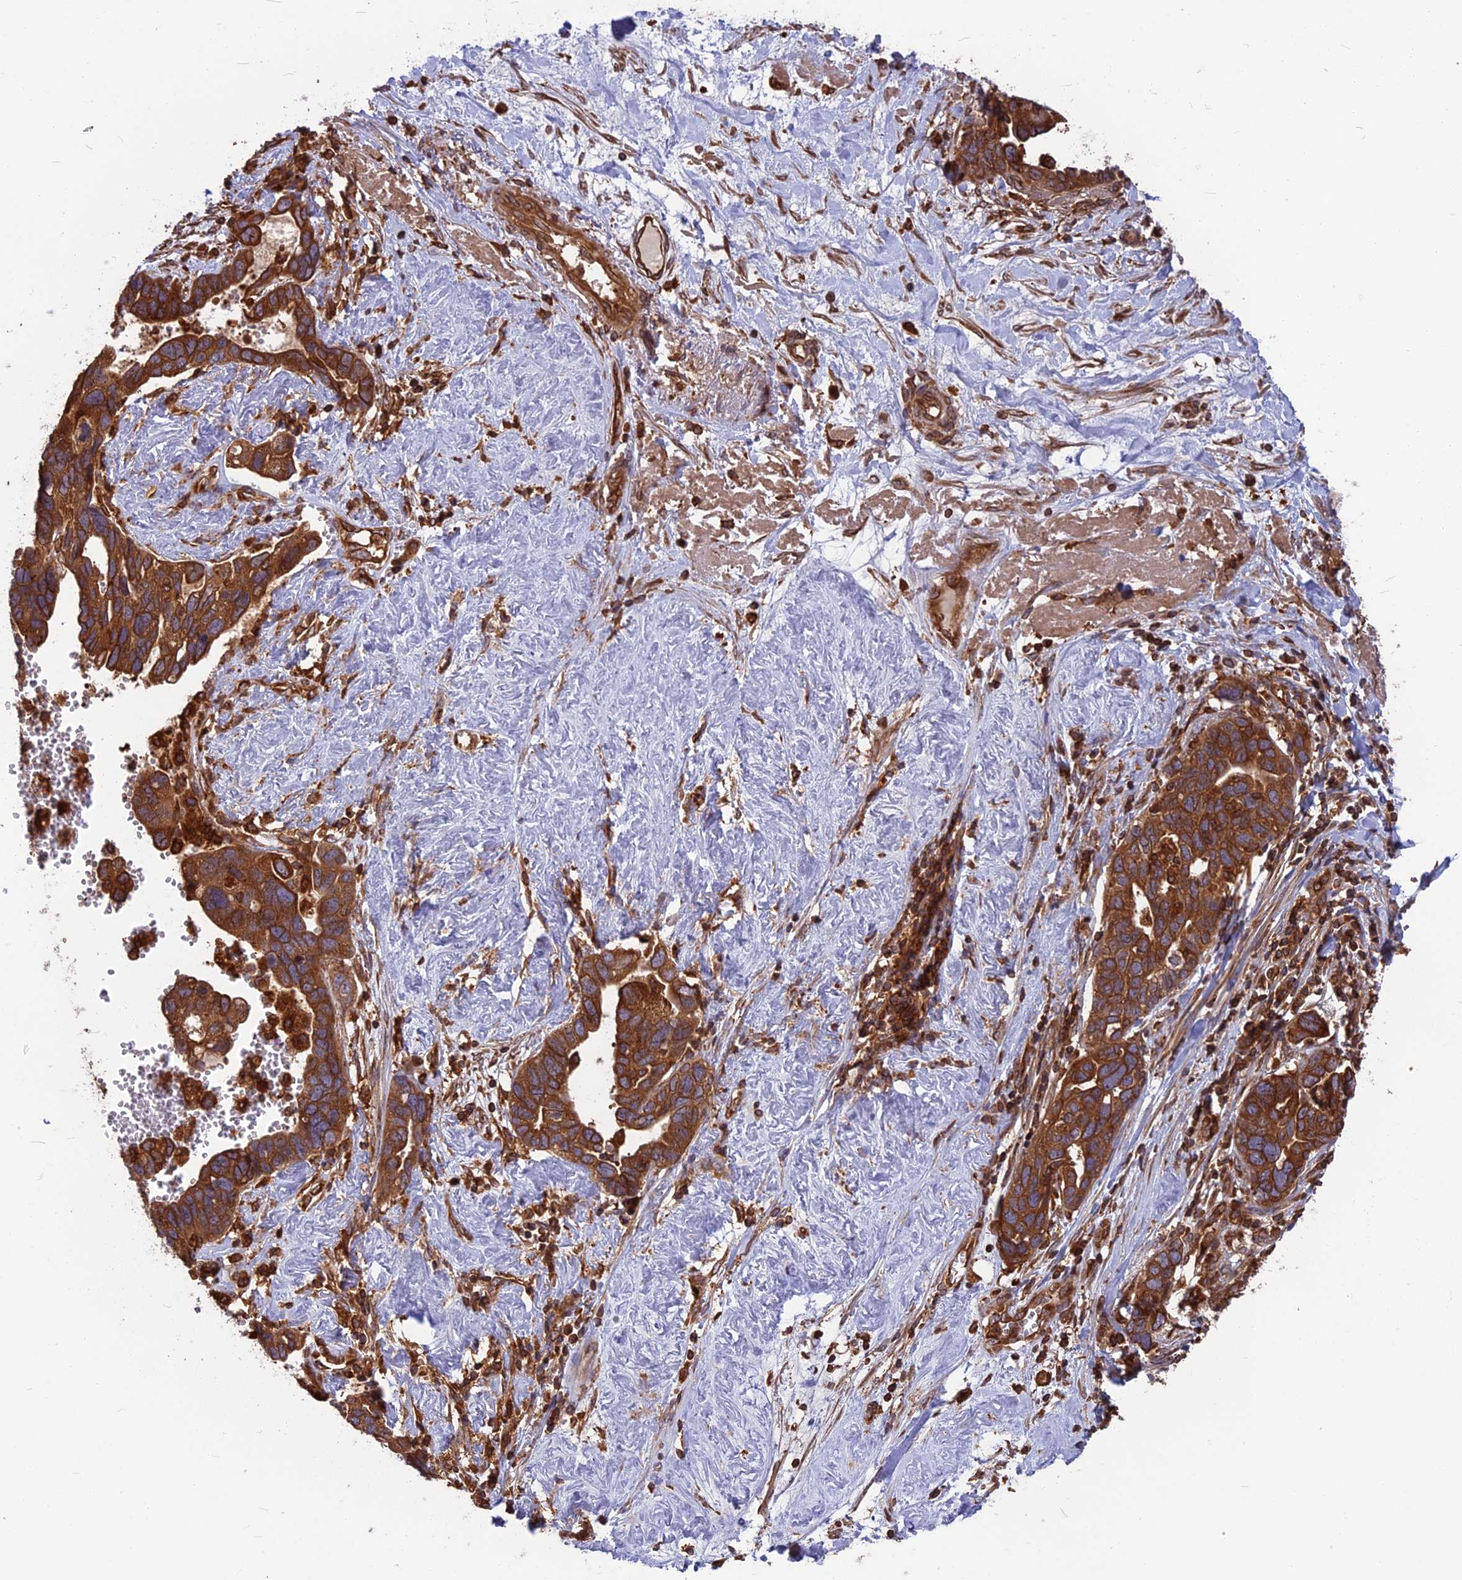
{"staining": {"intensity": "strong", "quantity": ">75%", "location": "cytoplasmic/membranous"}, "tissue": "ovarian cancer", "cell_type": "Tumor cells", "image_type": "cancer", "snomed": [{"axis": "morphology", "description": "Cystadenocarcinoma, serous, NOS"}, {"axis": "topography", "description": "Ovary"}], "caption": "A histopathology image of serous cystadenocarcinoma (ovarian) stained for a protein shows strong cytoplasmic/membranous brown staining in tumor cells.", "gene": "WDR1", "patient": {"sex": "female", "age": 54}}